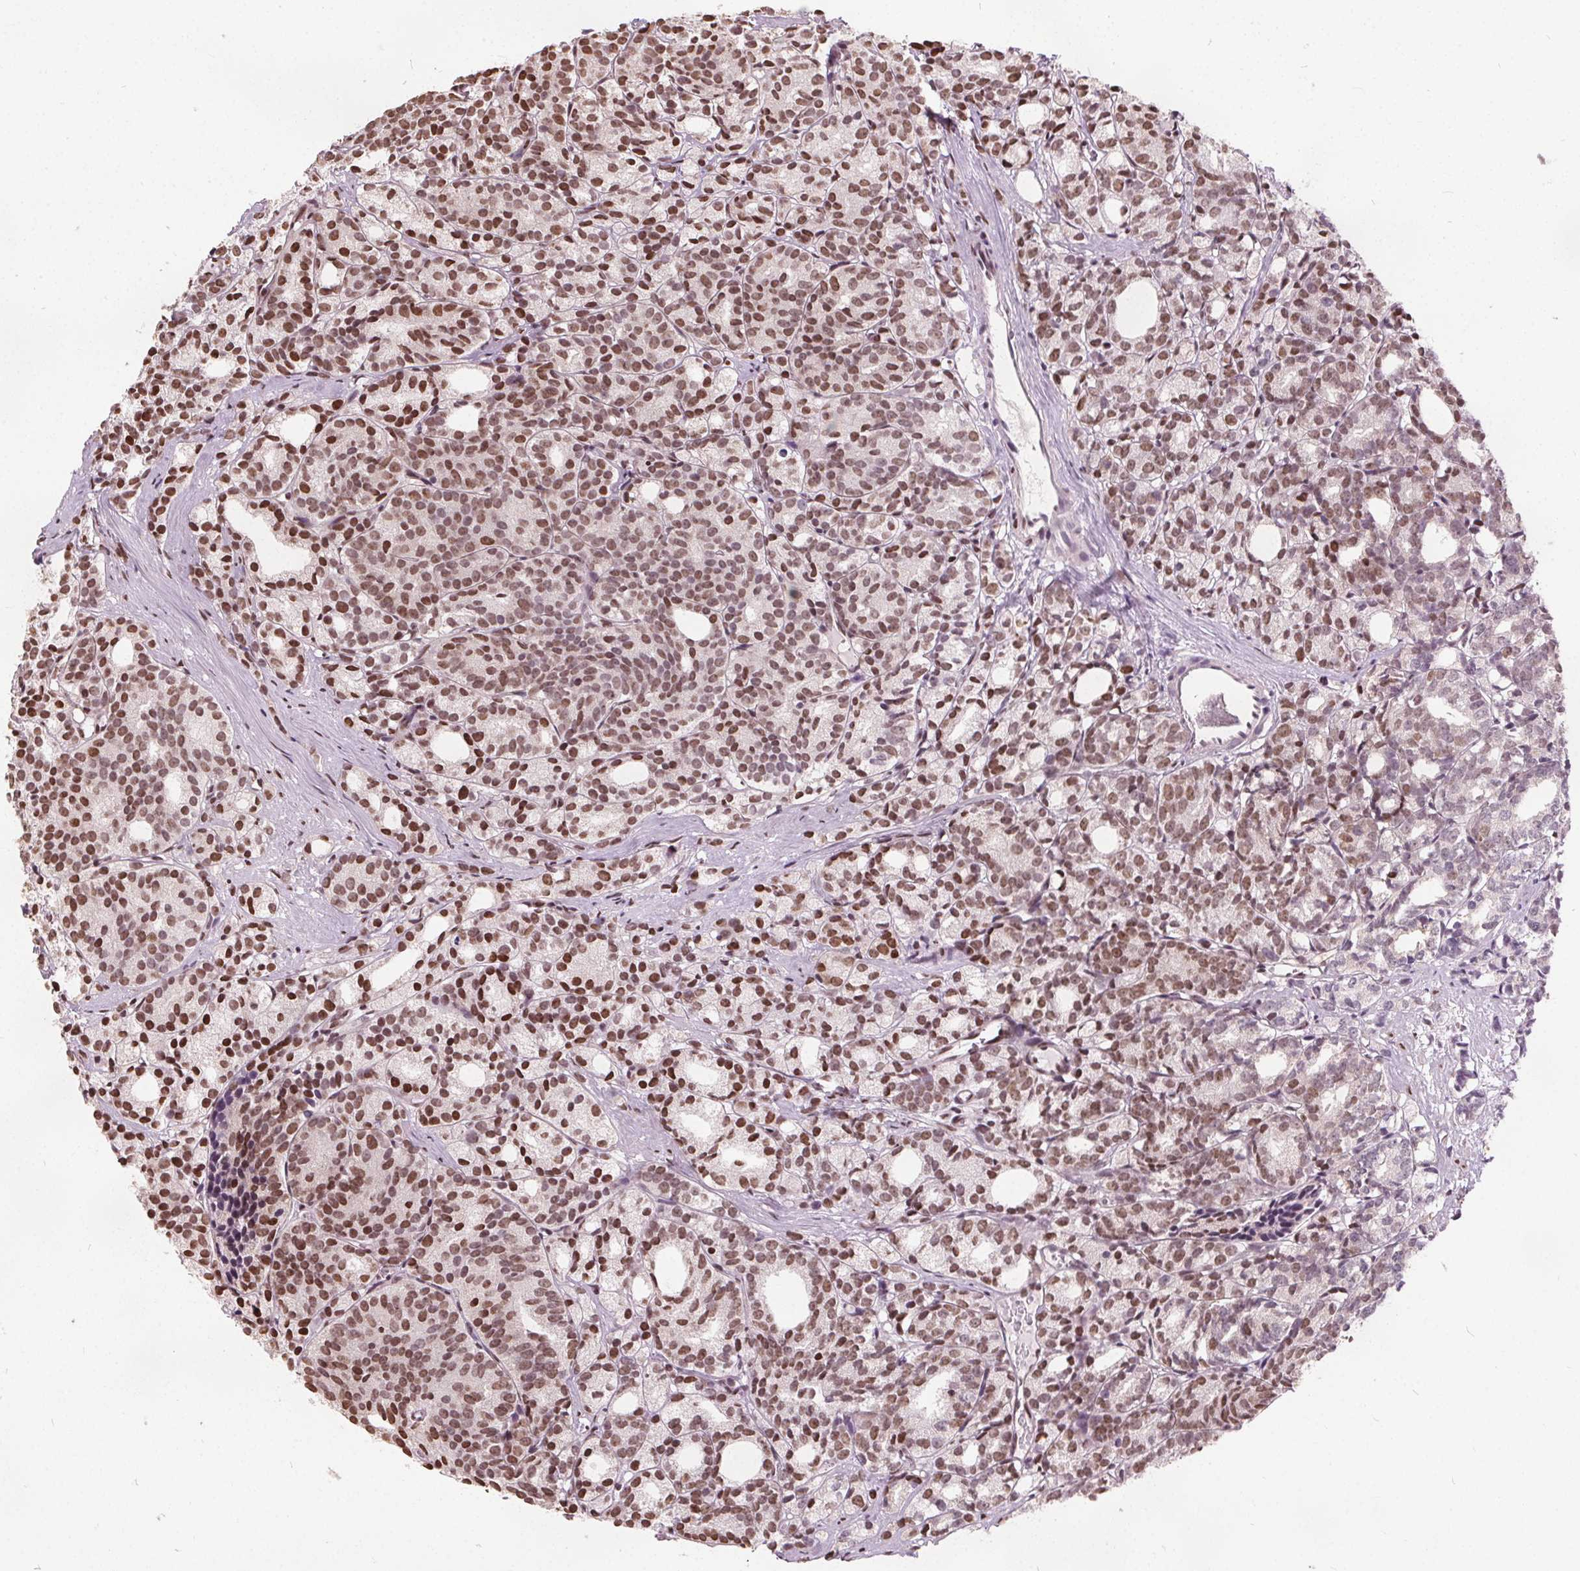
{"staining": {"intensity": "moderate", "quantity": ">75%", "location": "nuclear"}, "tissue": "prostate cancer", "cell_type": "Tumor cells", "image_type": "cancer", "snomed": [{"axis": "morphology", "description": "Adenocarcinoma, High grade"}, {"axis": "topography", "description": "Prostate"}], "caption": "An image showing moderate nuclear staining in approximately >75% of tumor cells in prostate cancer, as visualized by brown immunohistochemical staining.", "gene": "ISLR2", "patient": {"sex": "male", "age": 53}}